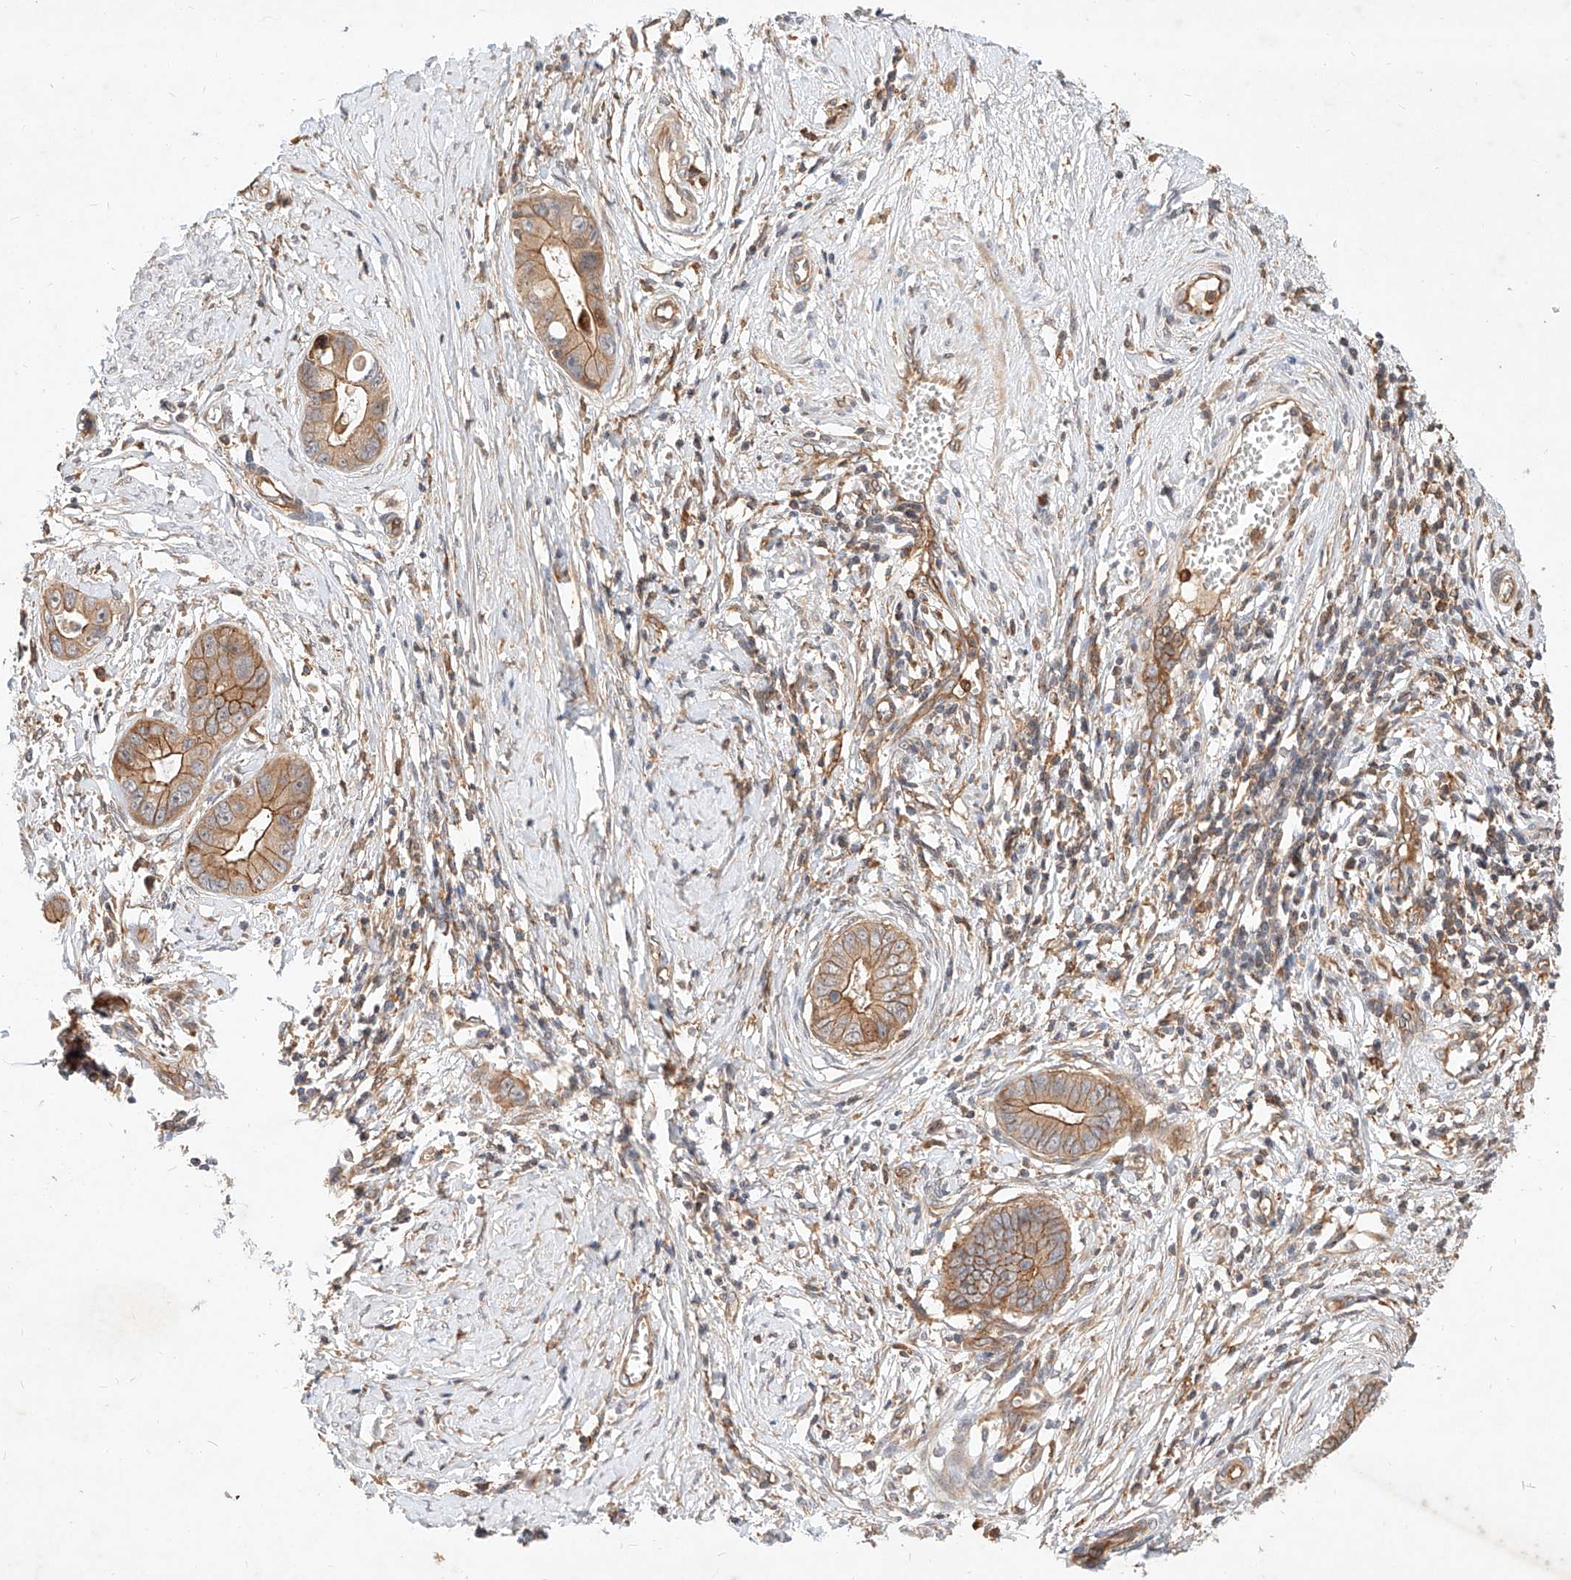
{"staining": {"intensity": "moderate", "quantity": ">75%", "location": "cytoplasmic/membranous"}, "tissue": "cervical cancer", "cell_type": "Tumor cells", "image_type": "cancer", "snomed": [{"axis": "morphology", "description": "Adenocarcinoma, NOS"}, {"axis": "topography", "description": "Cervix"}], "caption": "Immunohistochemical staining of cervical adenocarcinoma demonstrates medium levels of moderate cytoplasmic/membranous staining in approximately >75% of tumor cells. (DAB (3,3'-diaminobenzidine) = brown stain, brightfield microscopy at high magnification).", "gene": "NFAM1", "patient": {"sex": "female", "age": 44}}